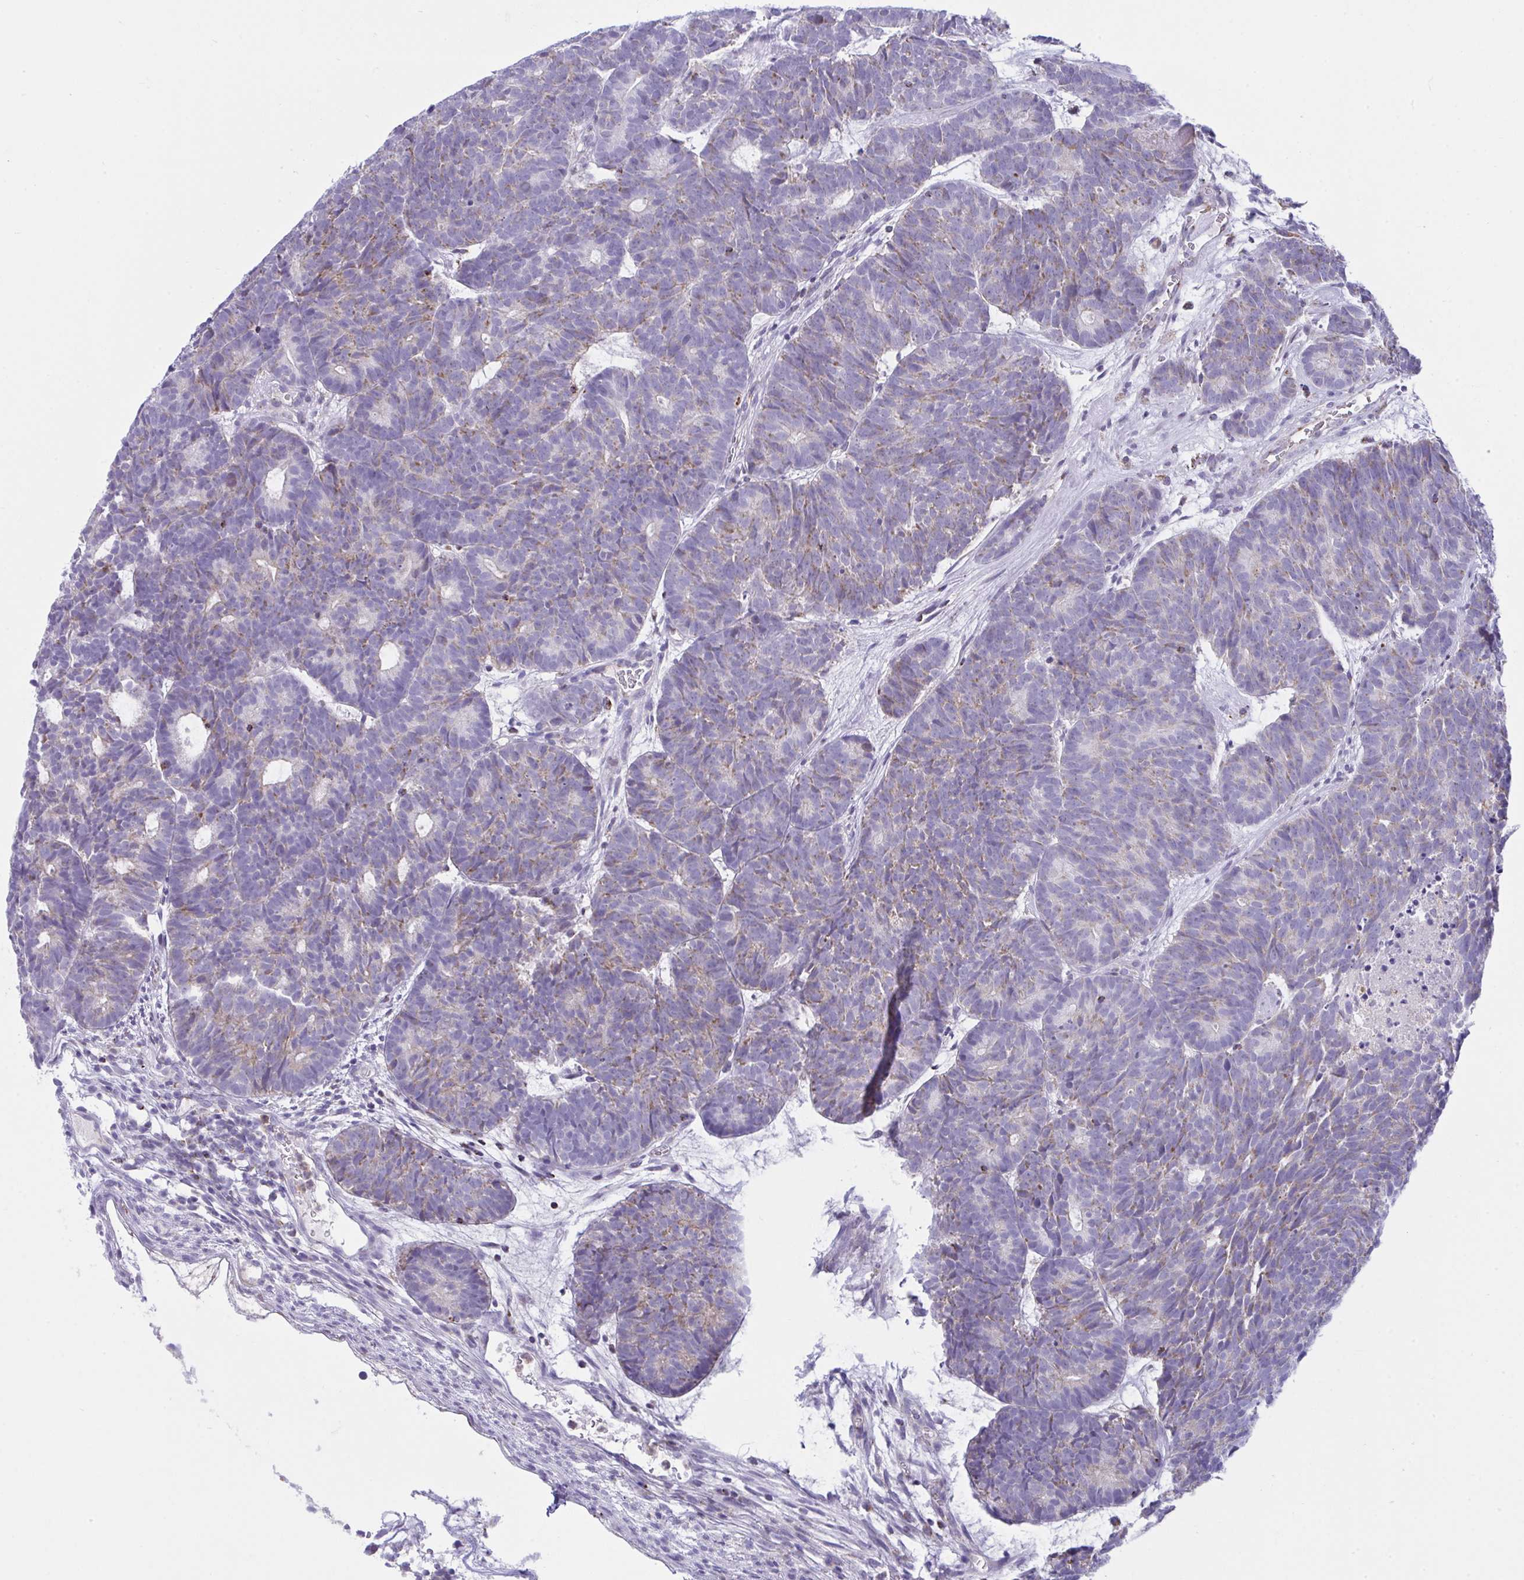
{"staining": {"intensity": "weak", "quantity": "25%-75%", "location": "cytoplasmic/membranous"}, "tissue": "head and neck cancer", "cell_type": "Tumor cells", "image_type": "cancer", "snomed": [{"axis": "morphology", "description": "Adenocarcinoma, NOS"}, {"axis": "topography", "description": "Head-Neck"}], "caption": "This is a micrograph of immunohistochemistry staining of head and neck cancer, which shows weak expression in the cytoplasmic/membranous of tumor cells.", "gene": "PLA2G12B", "patient": {"sex": "female", "age": 81}}